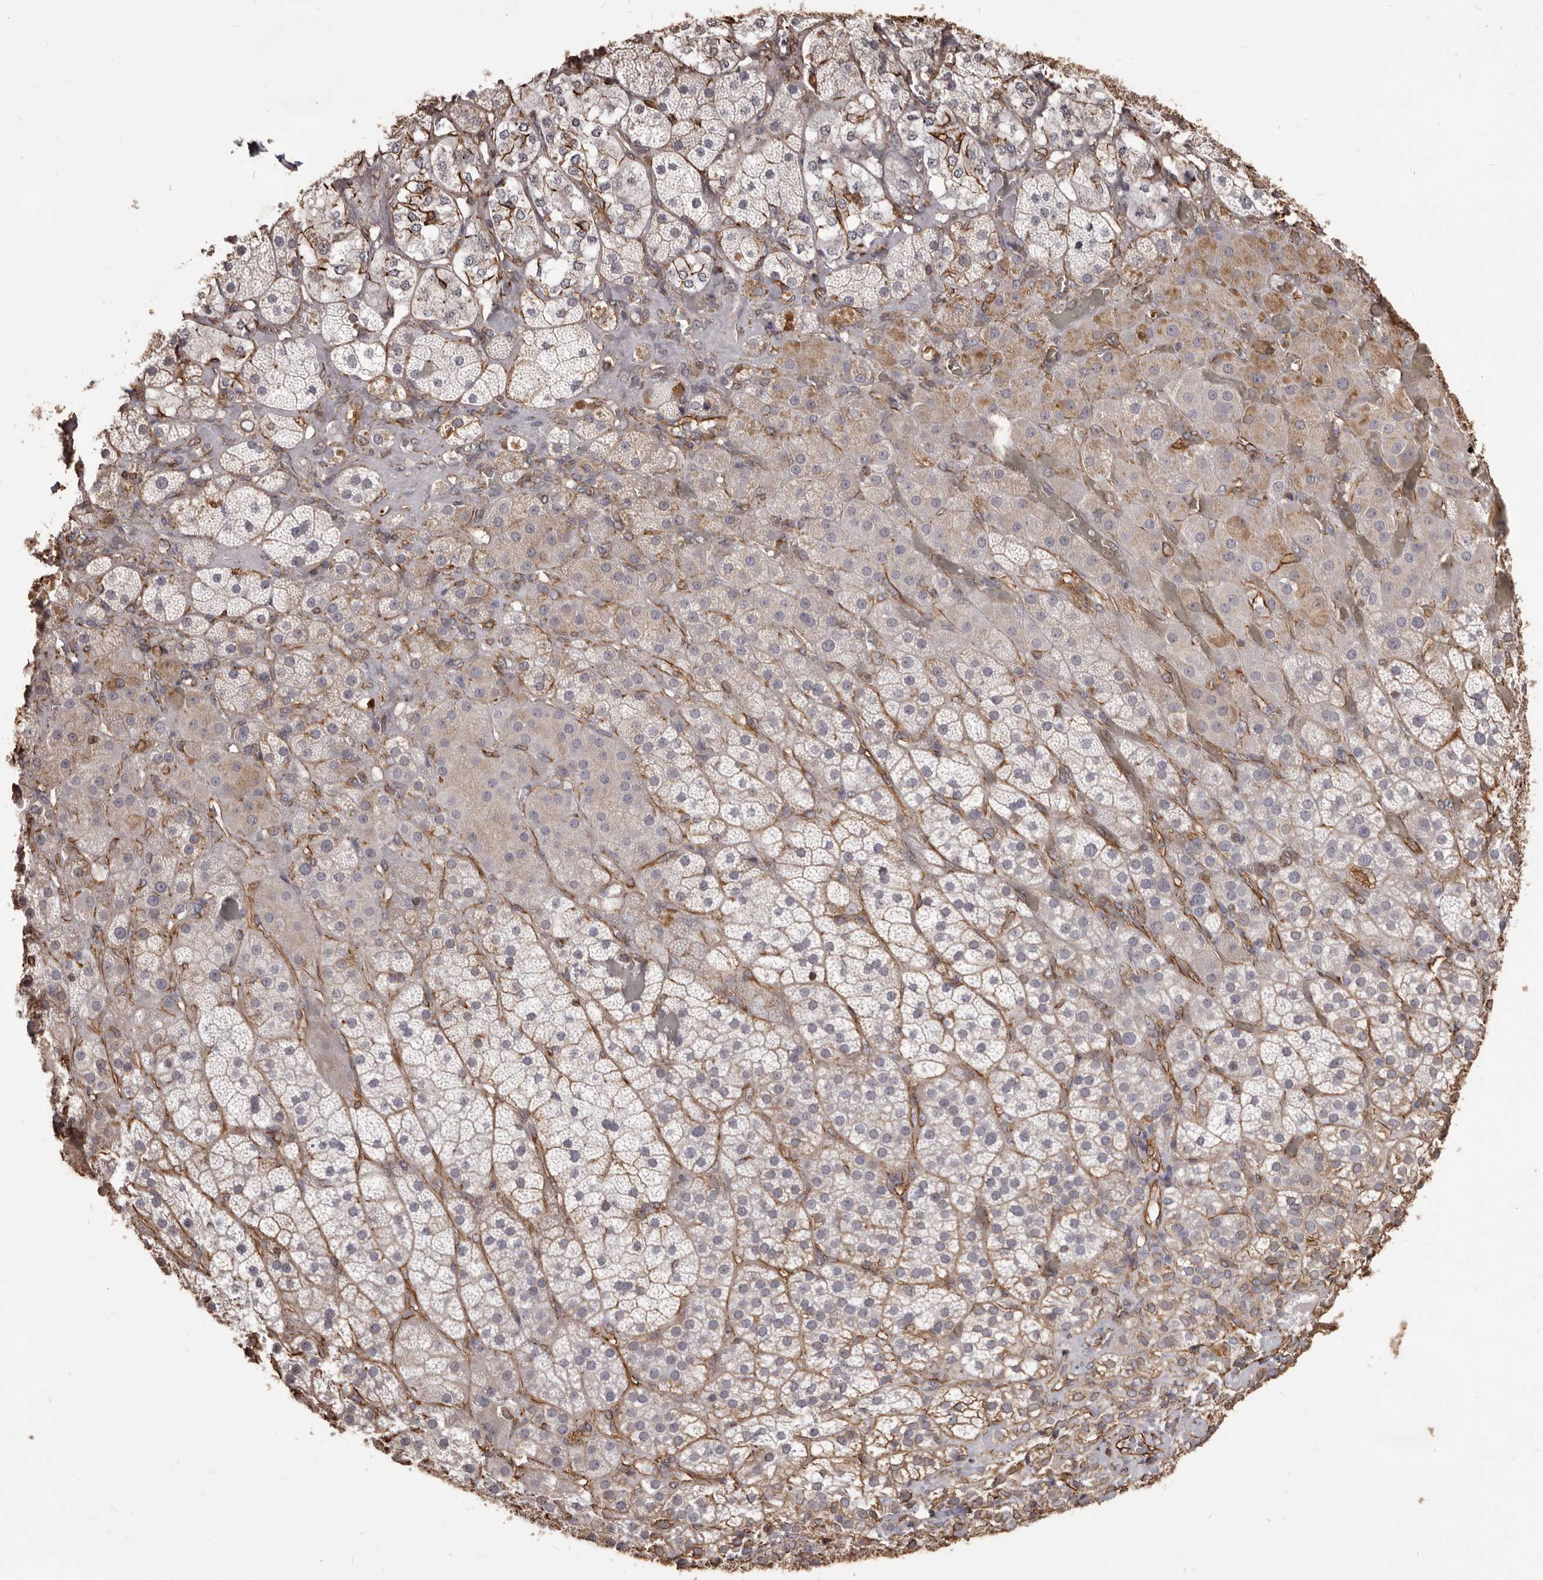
{"staining": {"intensity": "moderate", "quantity": "<25%", "location": "cytoplasmic/membranous"}, "tissue": "adrenal gland", "cell_type": "Glandular cells", "image_type": "normal", "snomed": [{"axis": "morphology", "description": "Normal tissue, NOS"}, {"axis": "topography", "description": "Adrenal gland"}], "caption": "A photomicrograph of human adrenal gland stained for a protein reveals moderate cytoplasmic/membranous brown staining in glandular cells. (IHC, brightfield microscopy, high magnification).", "gene": "MTURN", "patient": {"sex": "male", "age": 57}}